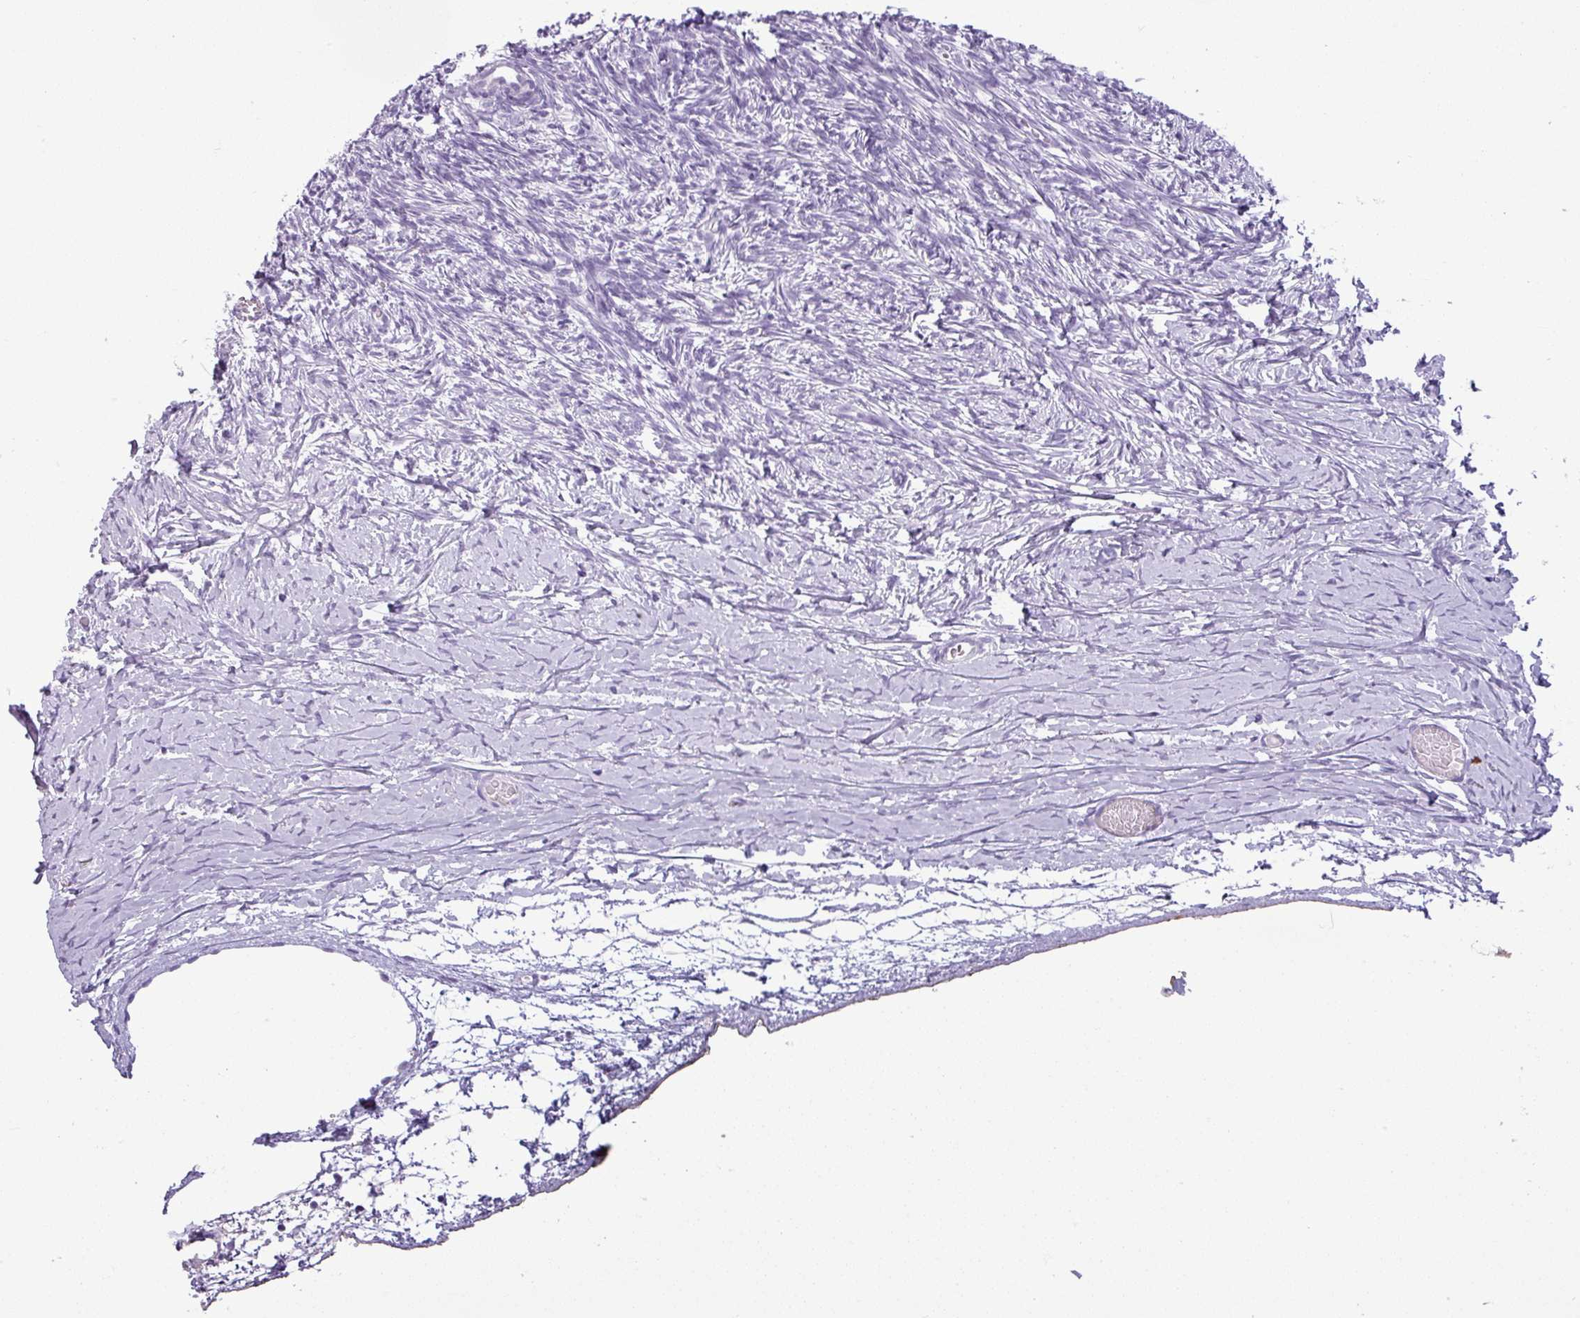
{"staining": {"intensity": "negative", "quantity": "none", "location": "none"}, "tissue": "ovary", "cell_type": "Ovarian stroma cells", "image_type": "normal", "snomed": [{"axis": "morphology", "description": "Normal tissue, NOS"}, {"axis": "topography", "description": "Ovary"}], "caption": "Ovary was stained to show a protein in brown. There is no significant staining in ovarian stroma cells. The staining is performed using DAB brown chromogen with nuclei counter-stained in using hematoxylin.", "gene": "CDH16", "patient": {"sex": "female", "age": 39}}